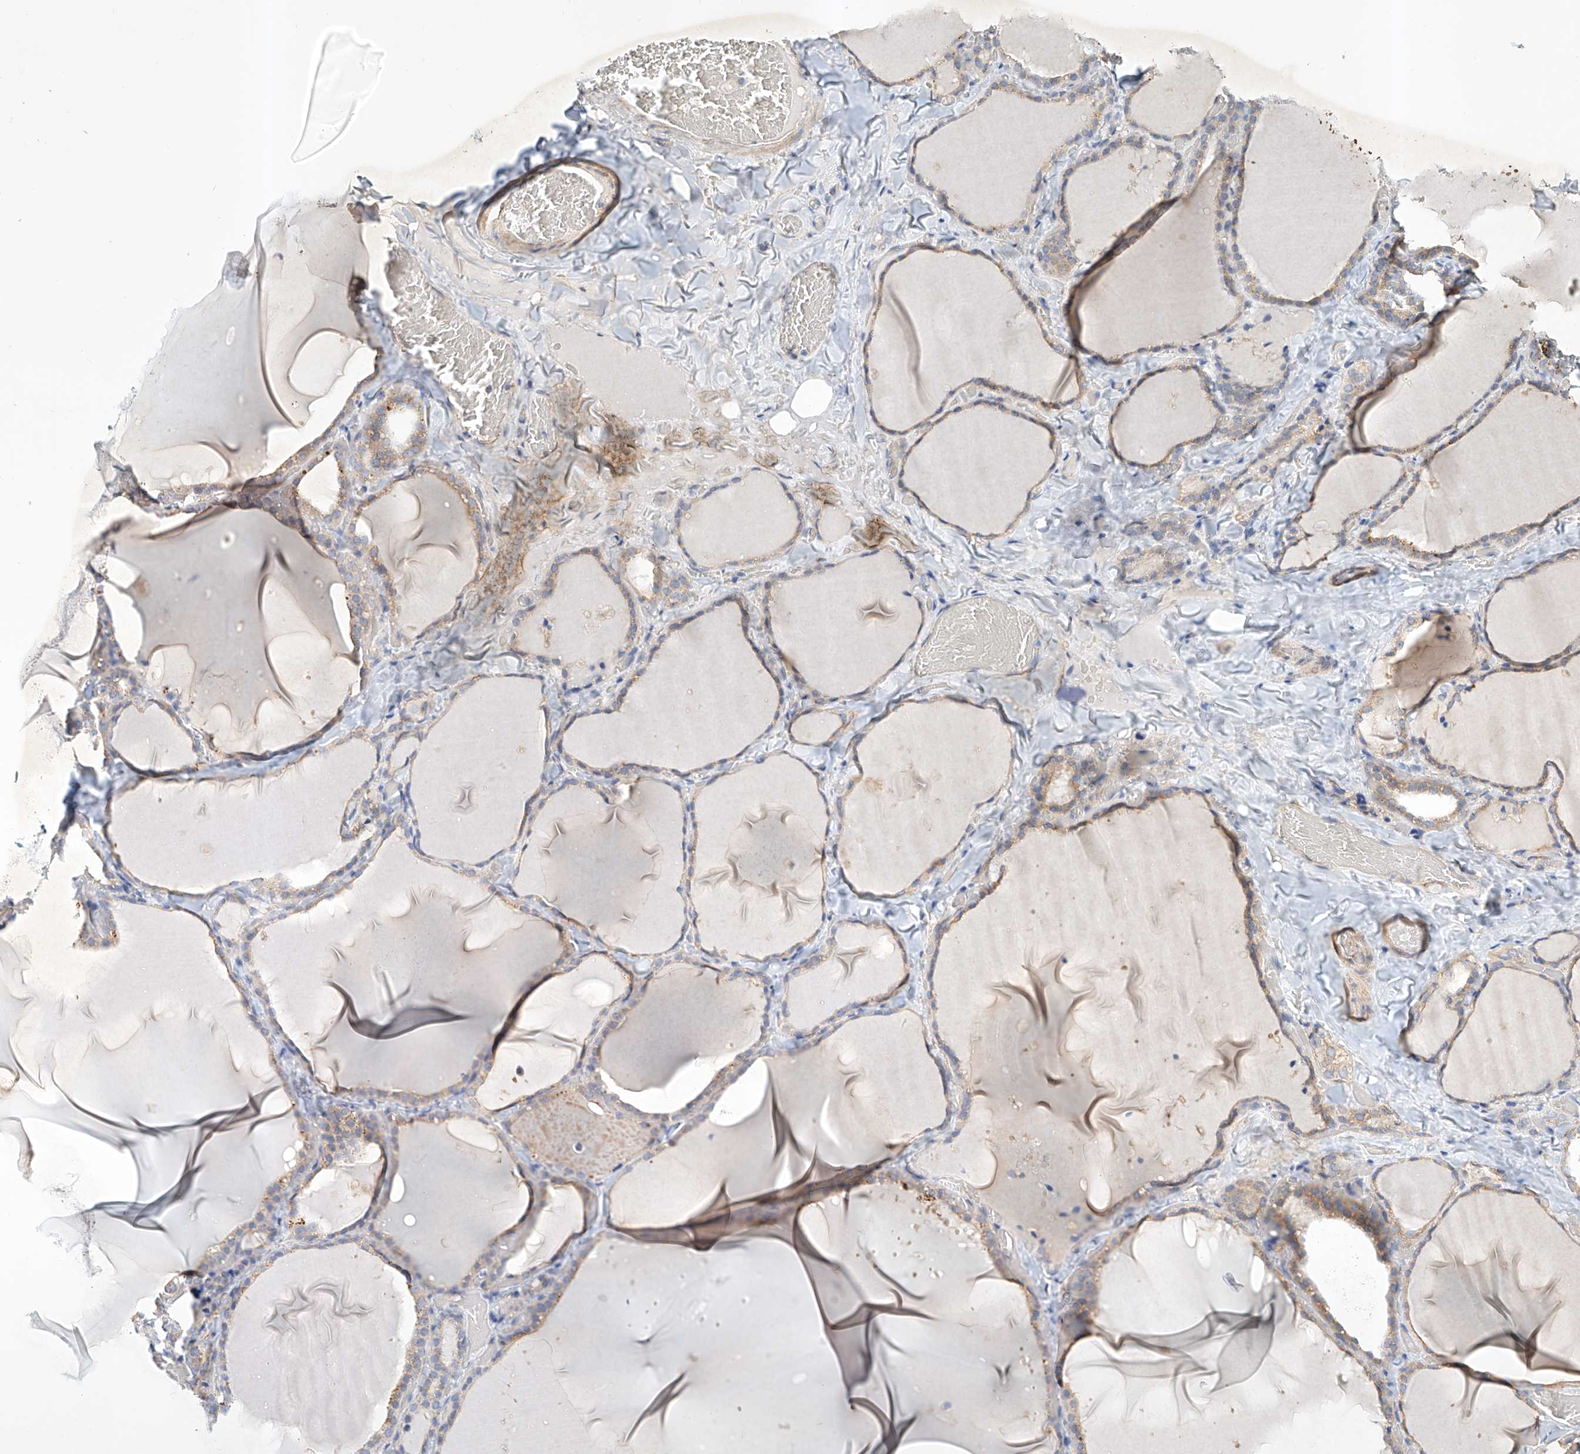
{"staining": {"intensity": "moderate", "quantity": "25%-75%", "location": "cytoplasmic/membranous"}, "tissue": "thyroid gland", "cell_type": "Glandular cells", "image_type": "normal", "snomed": [{"axis": "morphology", "description": "Normal tissue, NOS"}, {"axis": "topography", "description": "Thyroid gland"}], "caption": "Immunohistochemical staining of normal human thyroid gland displays medium levels of moderate cytoplasmic/membranous positivity in about 25%-75% of glandular cells.", "gene": "CARMIL1", "patient": {"sex": "female", "age": 22}}